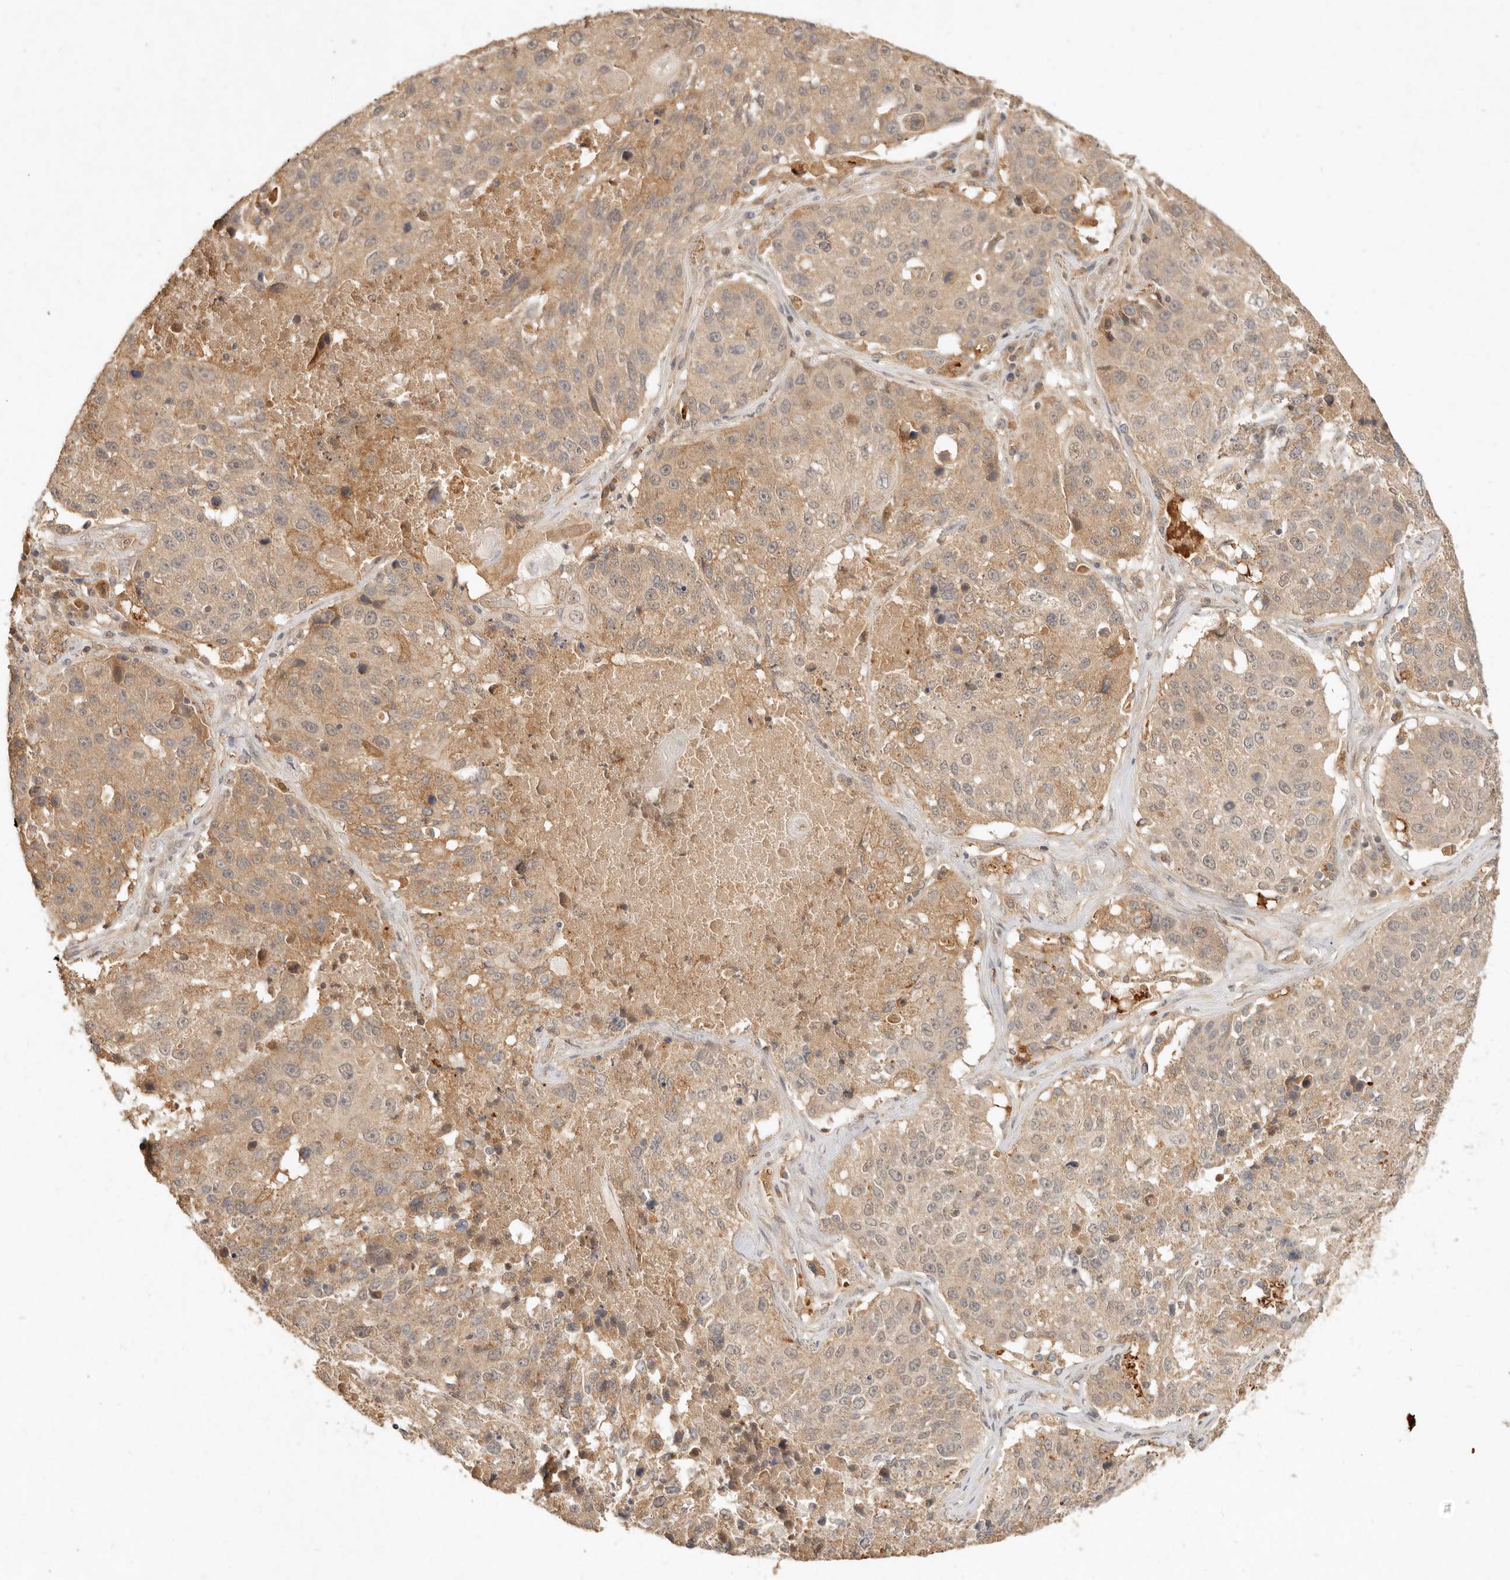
{"staining": {"intensity": "moderate", "quantity": ">75%", "location": "cytoplasmic/membranous"}, "tissue": "lung cancer", "cell_type": "Tumor cells", "image_type": "cancer", "snomed": [{"axis": "morphology", "description": "Squamous cell carcinoma, NOS"}, {"axis": "topography", "description": "Lung"}], "caption": "Lung cancer (squamous cell carcinoma) stained with immunohistochemistry (IHC) exhibits moderate cytoplasmic/membranous positivity in about >75% of tumor cells.", "gene": "FREM2", "patient": {"sex": "male", "age": 61}}